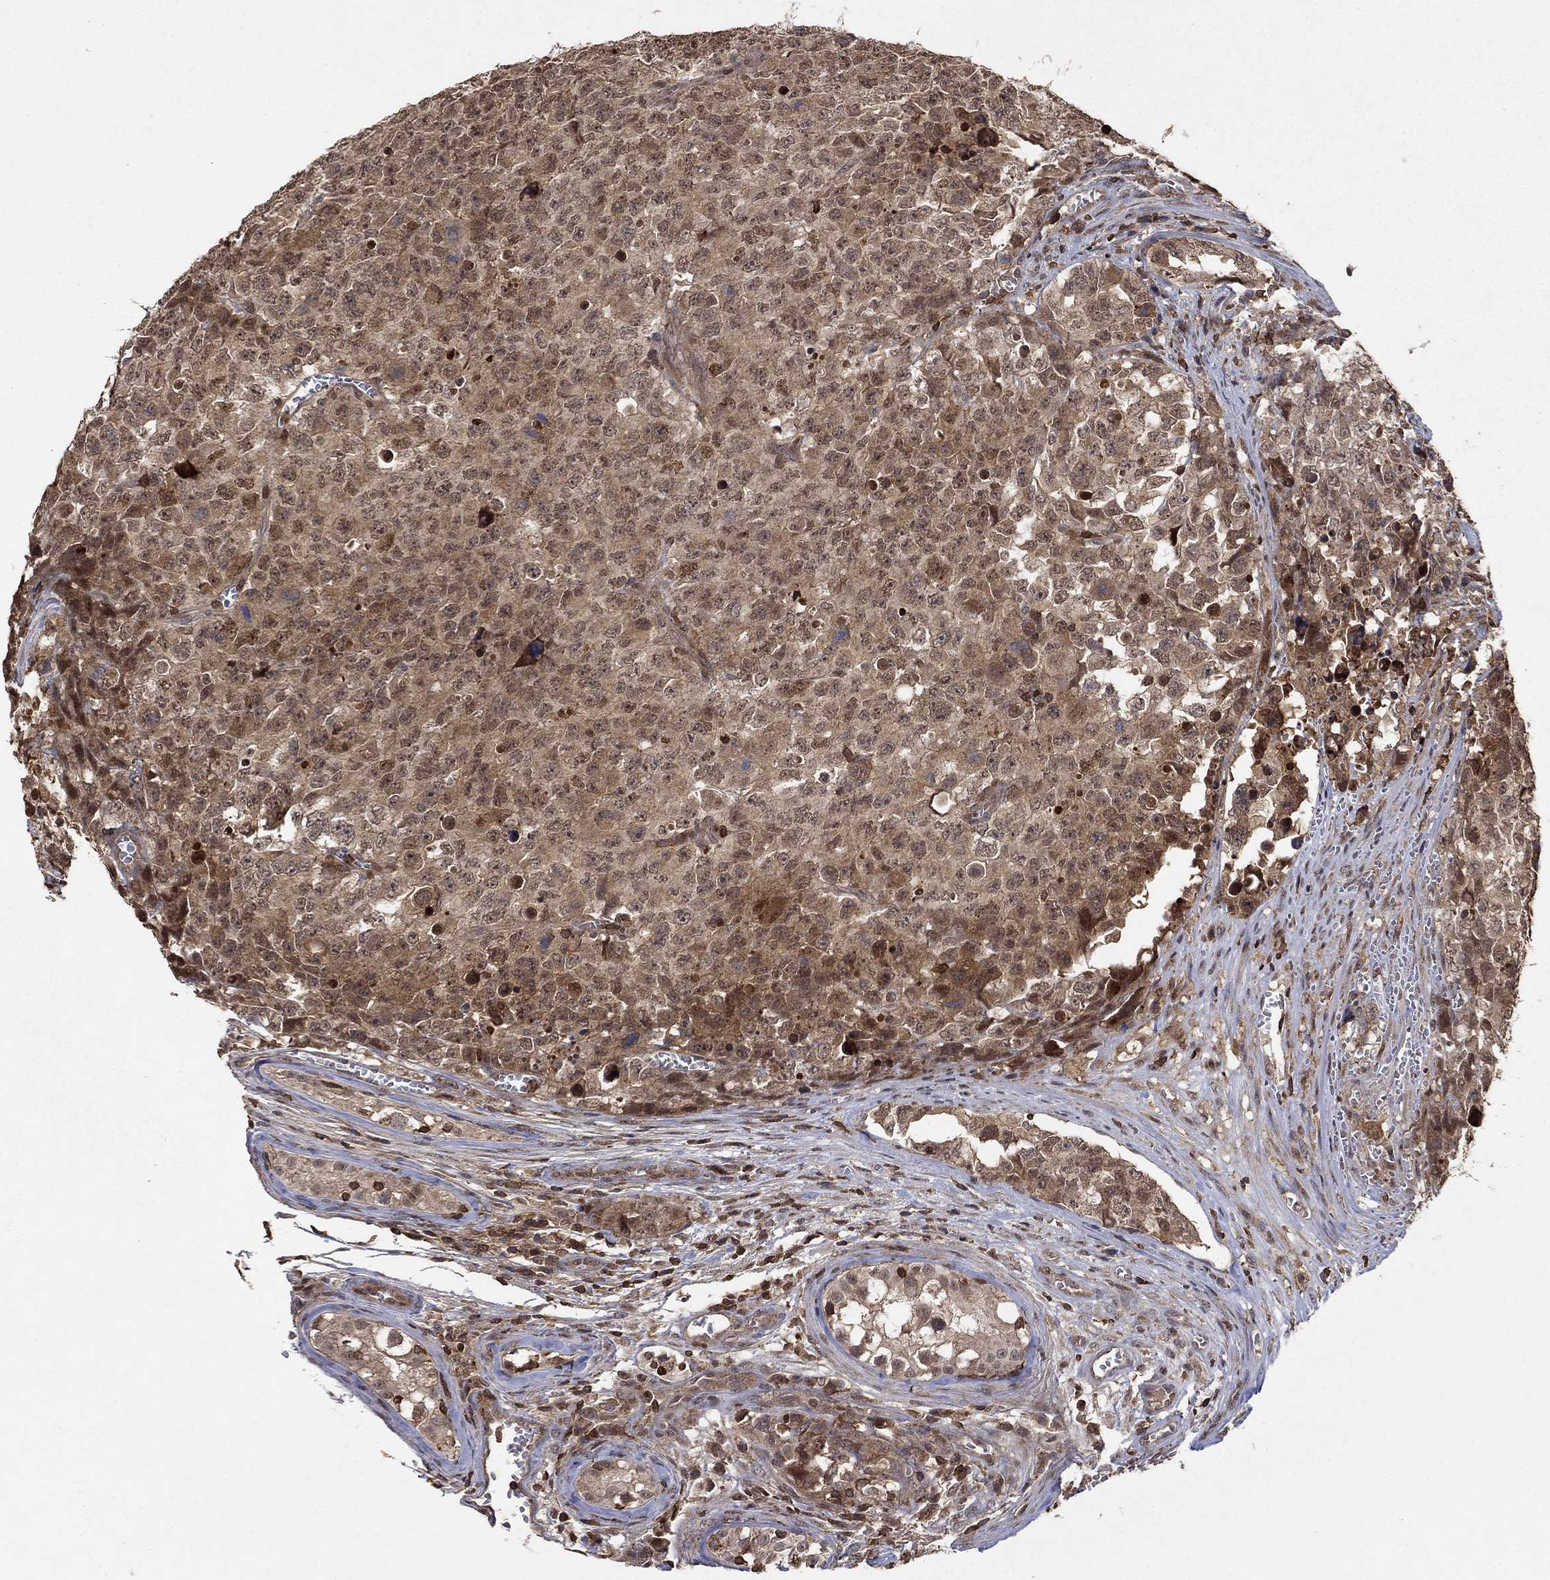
{"staining": {"intensity": "moderate", "quantity": "25%-75%", "location": "cytoplasmic/membranous,nuclear"}, "tissue": "testis cancer", "cell_type": "Tumor cells", "image_type": "cancer", "snomed": [{"axis": "morphology", "description": "Carcinoma, Embryonal, NOS"}, {"axis": "topography", "description": "Testis"}], "caption": "DAB immunohistochemical staining of testis cancer (embryonal carcinoma) displays moderate cytoplasmic/membranous and nuclear protein expression in about 25%-75% of tumor cells. The protein is shown in brown color, while the nuclei are stained blue.", "gene": "CCDC66", "patient": {"sex": "male", "age": 23}}